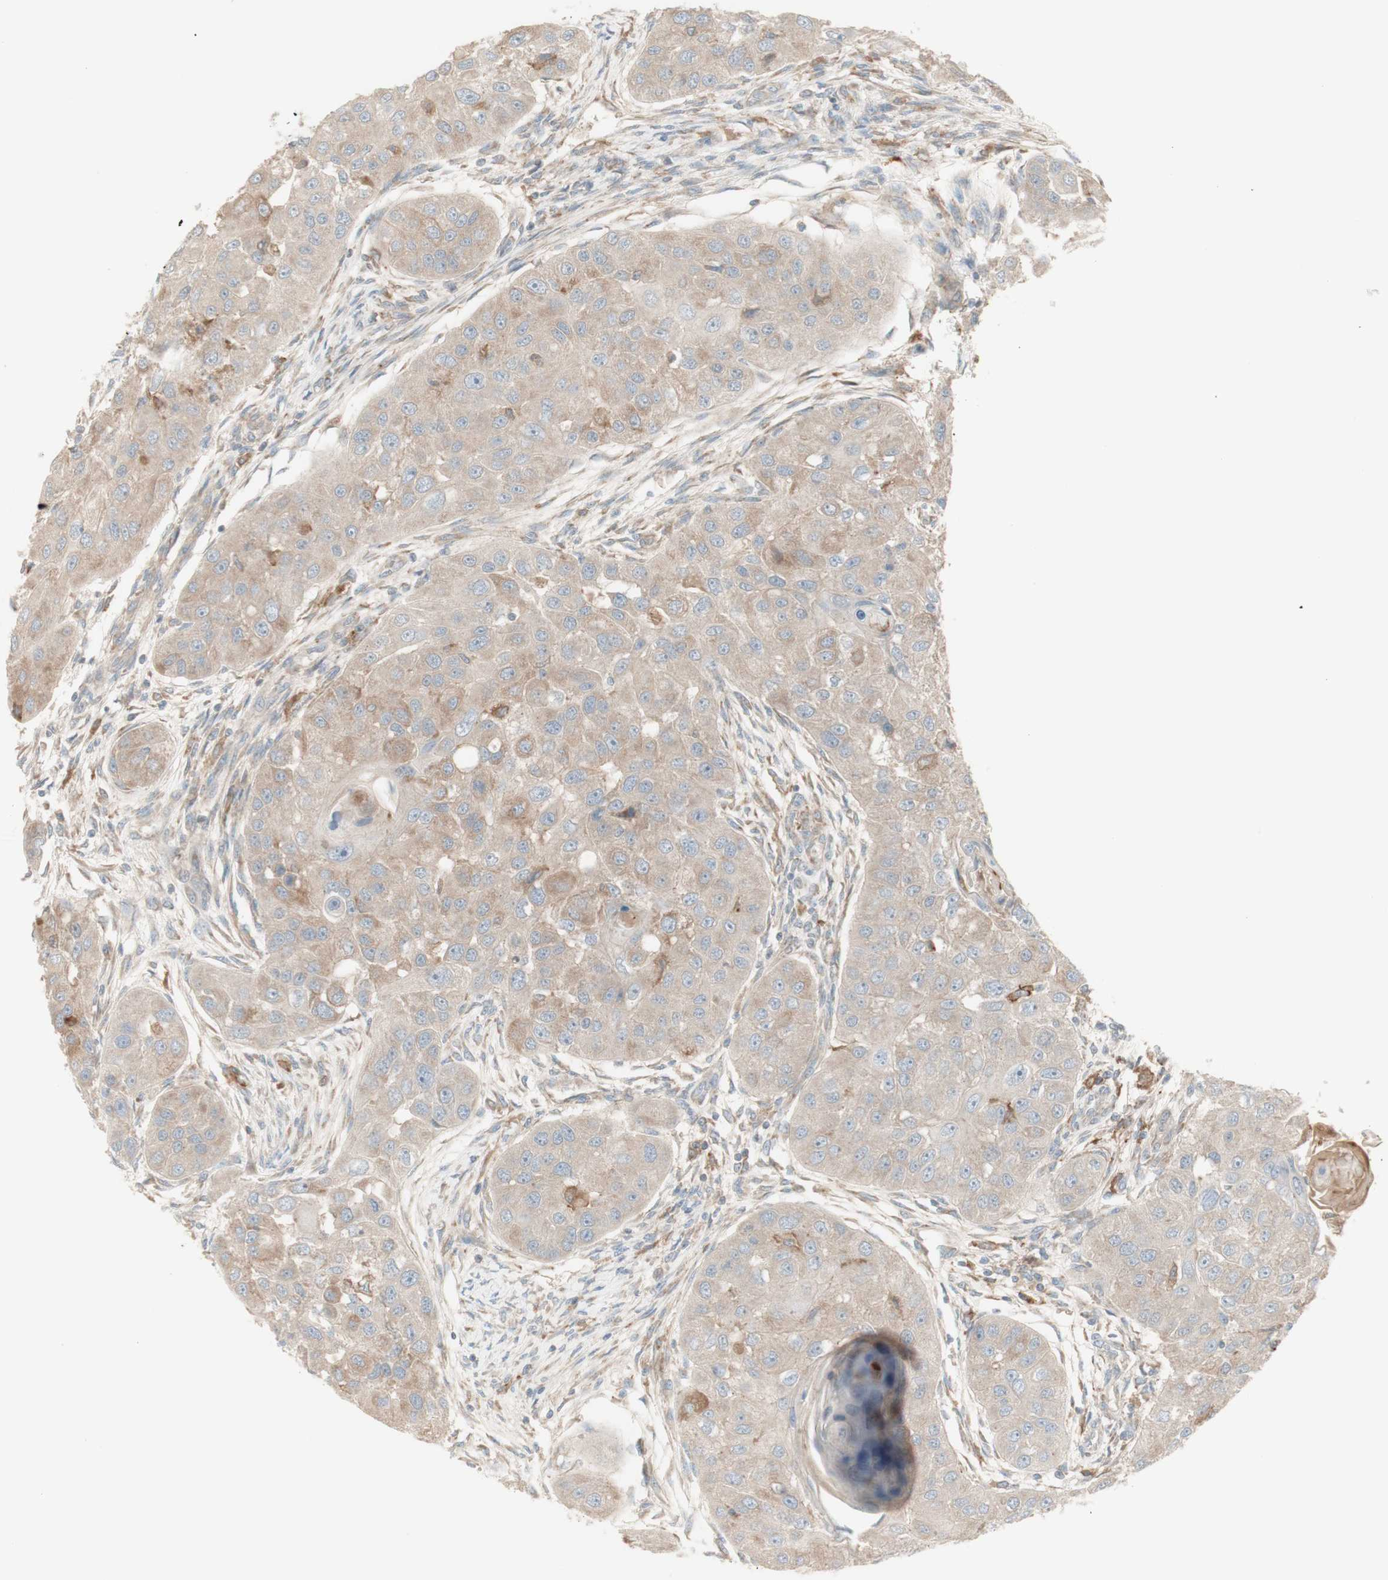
{"staining": {"intensity": "weak", "quantity": ">75%", "location": "cytoplasmic/membranous"}, "tissue": "head and neck cancer", "cell_type": "Tumor cells", "image_type": "cancer", "snomed": [{"axis": "morphology", "description": "Normal tissue, NOS"}, {"axis": "morphology", "description": "Squamous cell carcinoma, NOS"}, {"axis": "topography", "description": "Skeletal muscle"}, {"axis": "topography", "description": "Head-Neck"}], "caption": "Head and neck squamous cell carcinoma tissue demonstrates weak cytoplasmic/membranous positivity in approximately >75% of tumor cells", "gene": "PTGER4", "patient": {"sex": "male", "age": 51}}